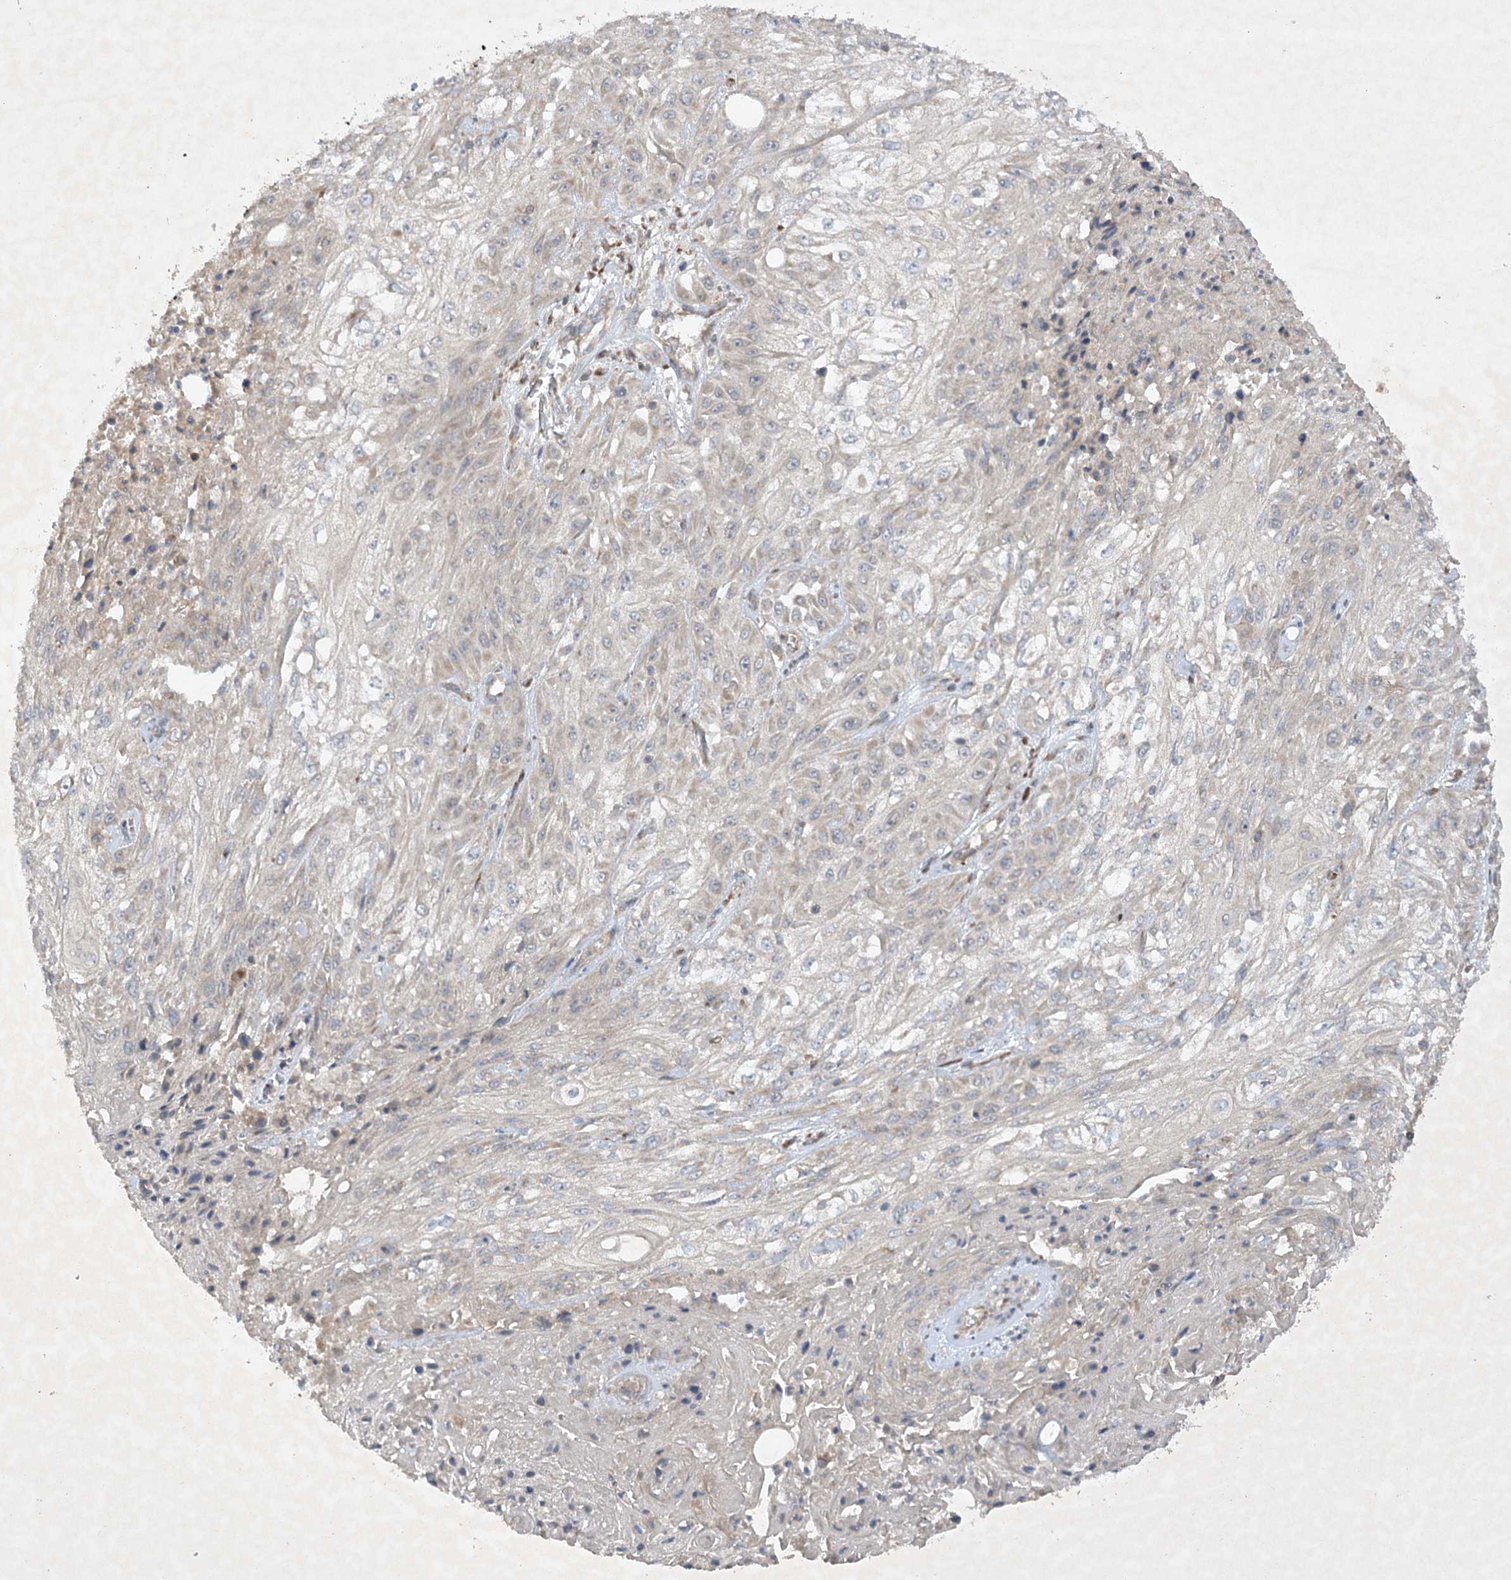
{"staining": {"intensity": "weak", "quantity": "<25%", "location": "cytoplasmic/membranous"}, "tissue": "skin cancer", "cell_type": "Tumor cells", "image_type": "cancer", "snomed": [{"axis": "morphology", "description": "Squamous cell carcinoma, NOS"}, {"axis": "morphology", "description": "Squamous cell carcinoma, metastatic, NOS"}, {"axis": "topography", "description": "Skin"}, {"axis": "topography", "description": "Lymph node"}], "caption": "Tumor cells show no significant protein expression in skin squamous cell carcinoma.", "gene": "TRAF3IP1", "patient": {"sex": "male", "age": 75}}